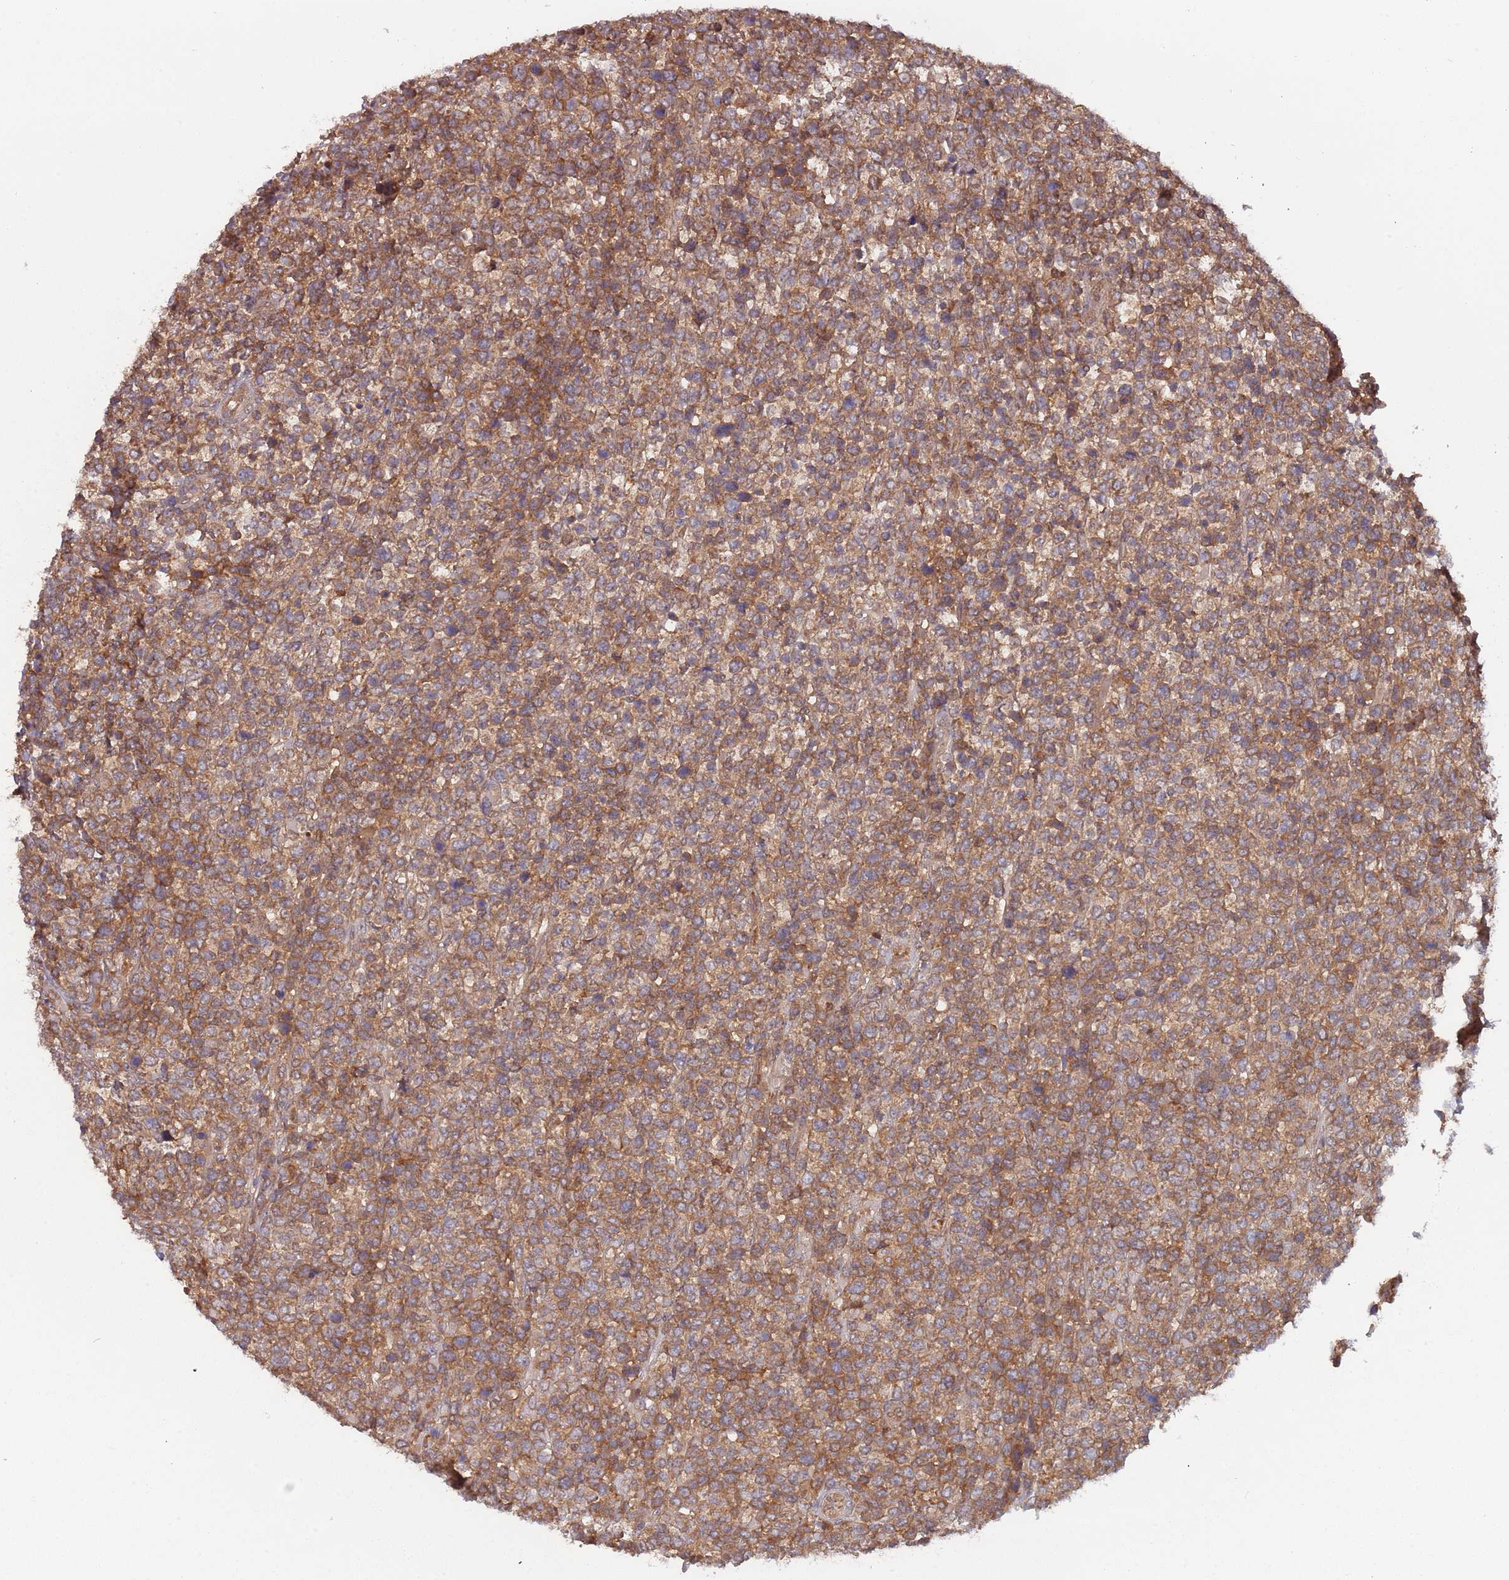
{"staining": {"intensity": "moderate", "quantity": ">75%", "location": "cytoplasmic/membranous"}, "tissue": "lymphoma", "cell_type": "Tumor cells", "image_type": "cancer", "snomed": [{"axis": "morphology", "description": "Malignant lymphoma, non-Hodgkin's type, High grade"}, {"axis": "topography", "description": "Soft tissue"}], "caption": "Protein expression analysis of human malignant lymphoma, non-Hodgkin's type (high-grade) reveals moderate cytoplasmic/membranous staining in approximately >75% of tumor cells.", "gene": "GSDMD", "patient": {"sex": "female", "age": 56}}